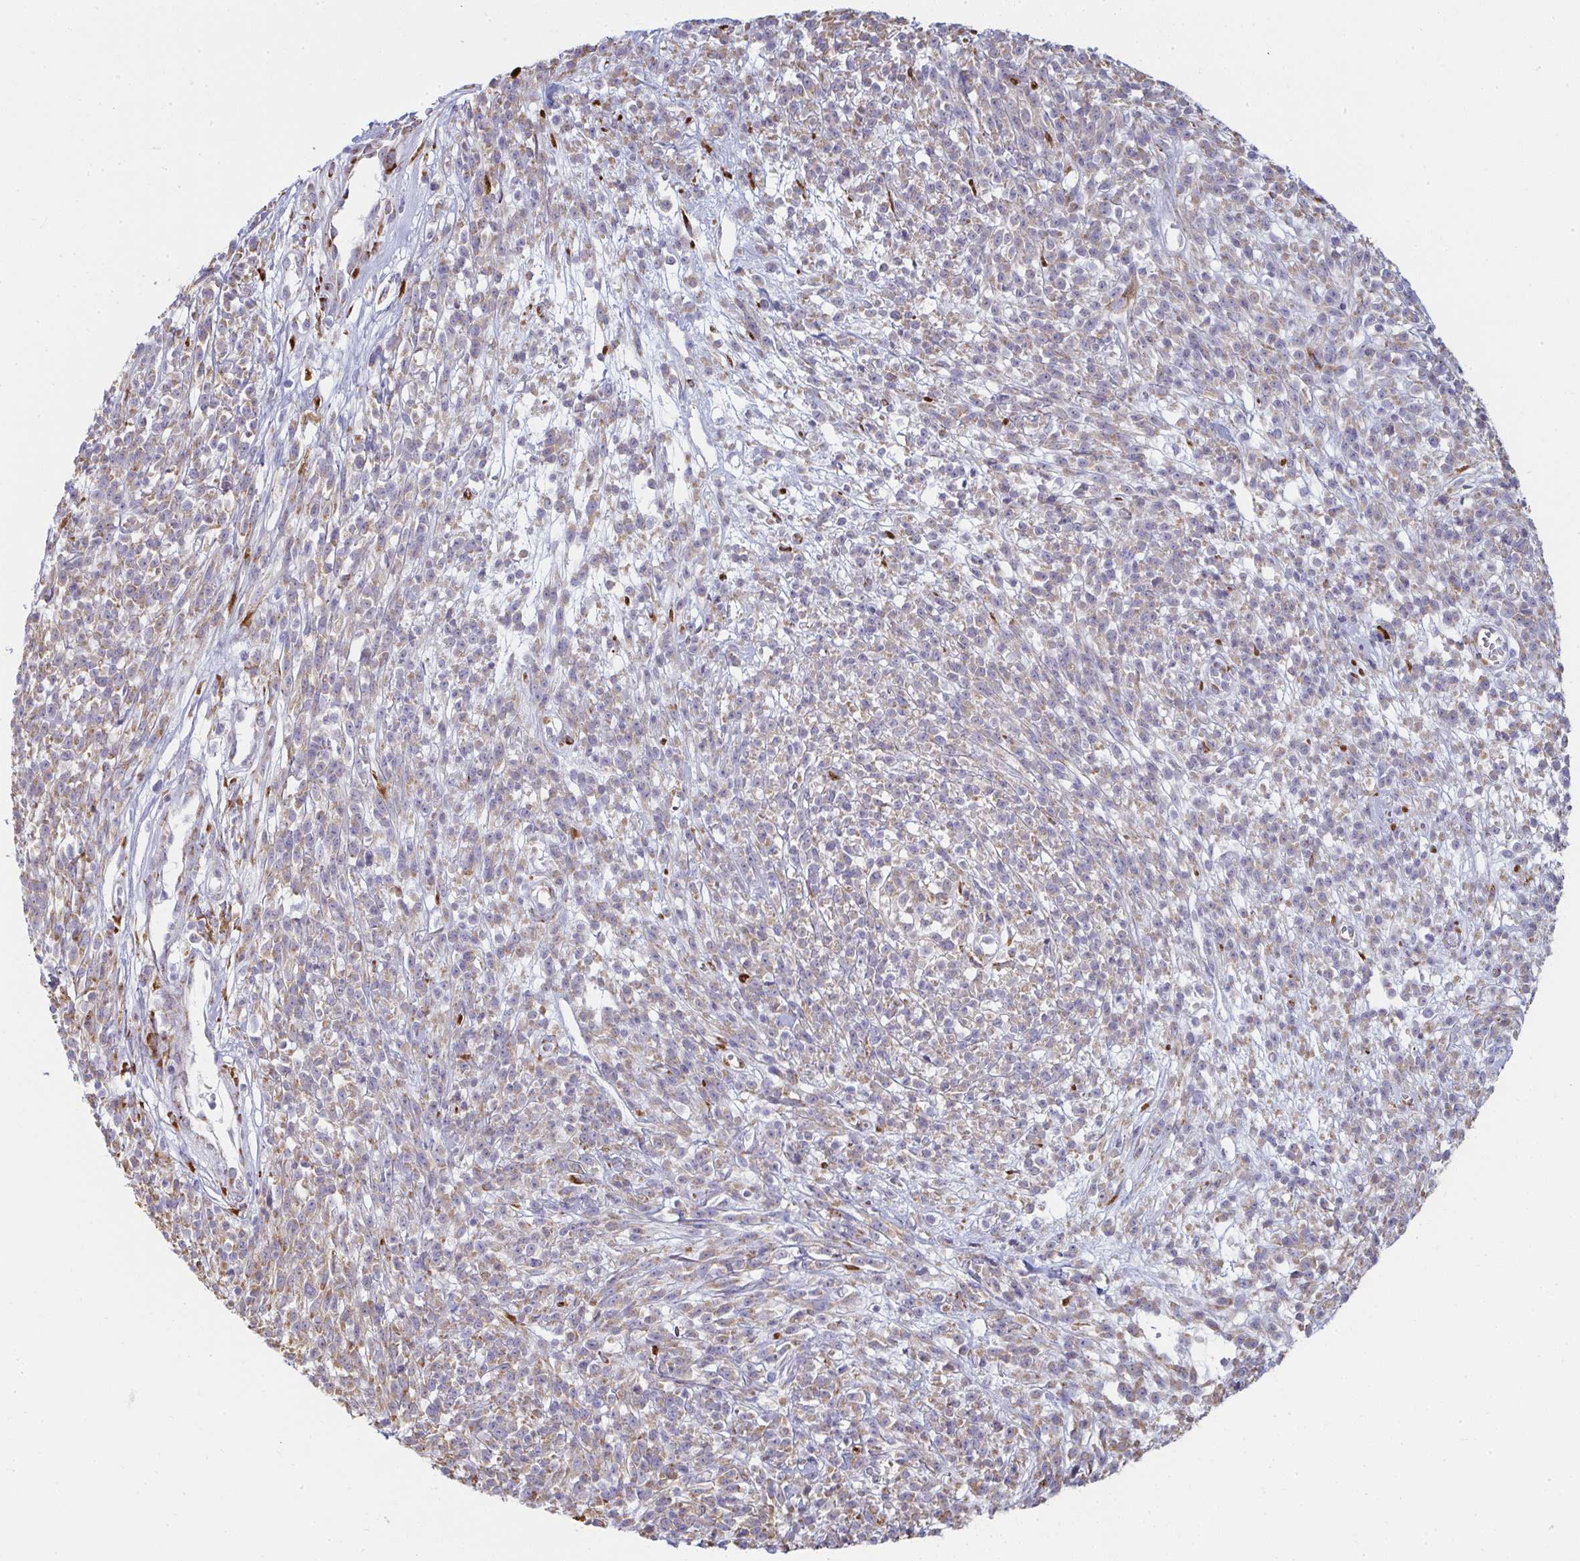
{"staining": {"intensity": "weak", "quantity": ">75%", "location": "cytoplasmic/membranous"}, "tissue": "melanoma", "cell_type": "Tumor cells", "image_type": "cancer", "snomed": [{"axis": "morphology", "description": "Malignant melanoma, NOS"}, {"axis": "topography", "description": "Skin"}, {"axis": "topography", "description": "Skin of trunk"}], "caption": "High-magnification brightfield microscopy of malignant melanoma stained with DAB (brown) and counterstained with hematoxylin (blue). tumor cells exhibit weak cytoplasmic/membranous expression is present in approximately>75% of cells.", "gene": "SHROOM1", "patient": {"sex": "male", "age": 74}}